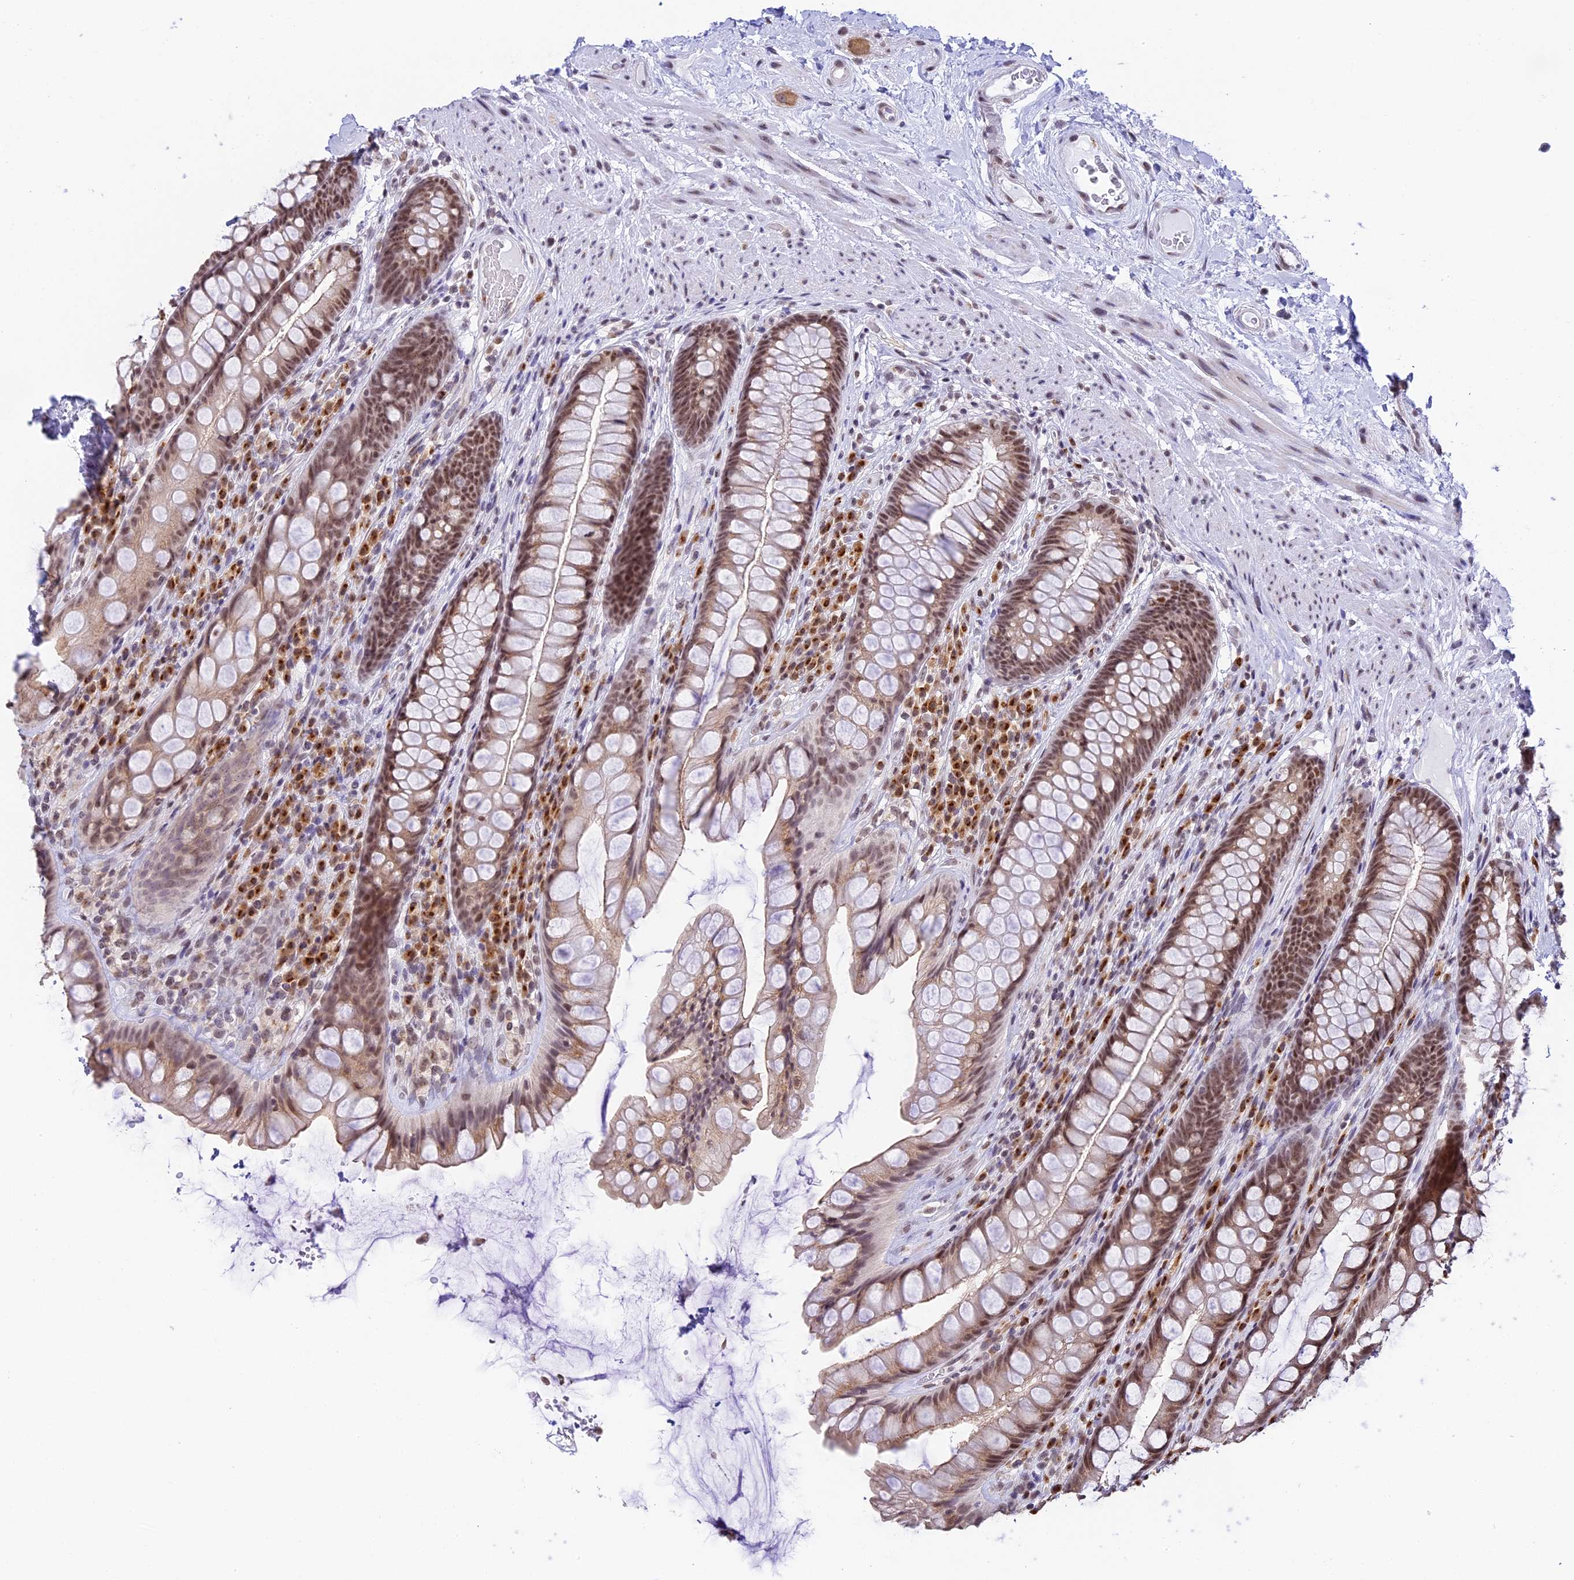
{"staining": {"intensity": "moderate", "quantity": ">75%", "location": "cytoplasmic/membranous,nuclear"}, "tissue": "rectum", "cell_type": "Glandular cells", "image_type": "normal", "snomed": [{"axis": "morphology", "description": "Normal tissue, NOS"}, {"axis": "topography", "description": "Rectum"}], "caption": "The image reveals immunohistochemical staining of unremarkable rectum. There is moderate cytoplasmic/membranous,nuclear expression is appreciated in approximately >75% of glandular cells.", "gene": "HEATR5B", "patient": {"sex": "male", "age": 74}}